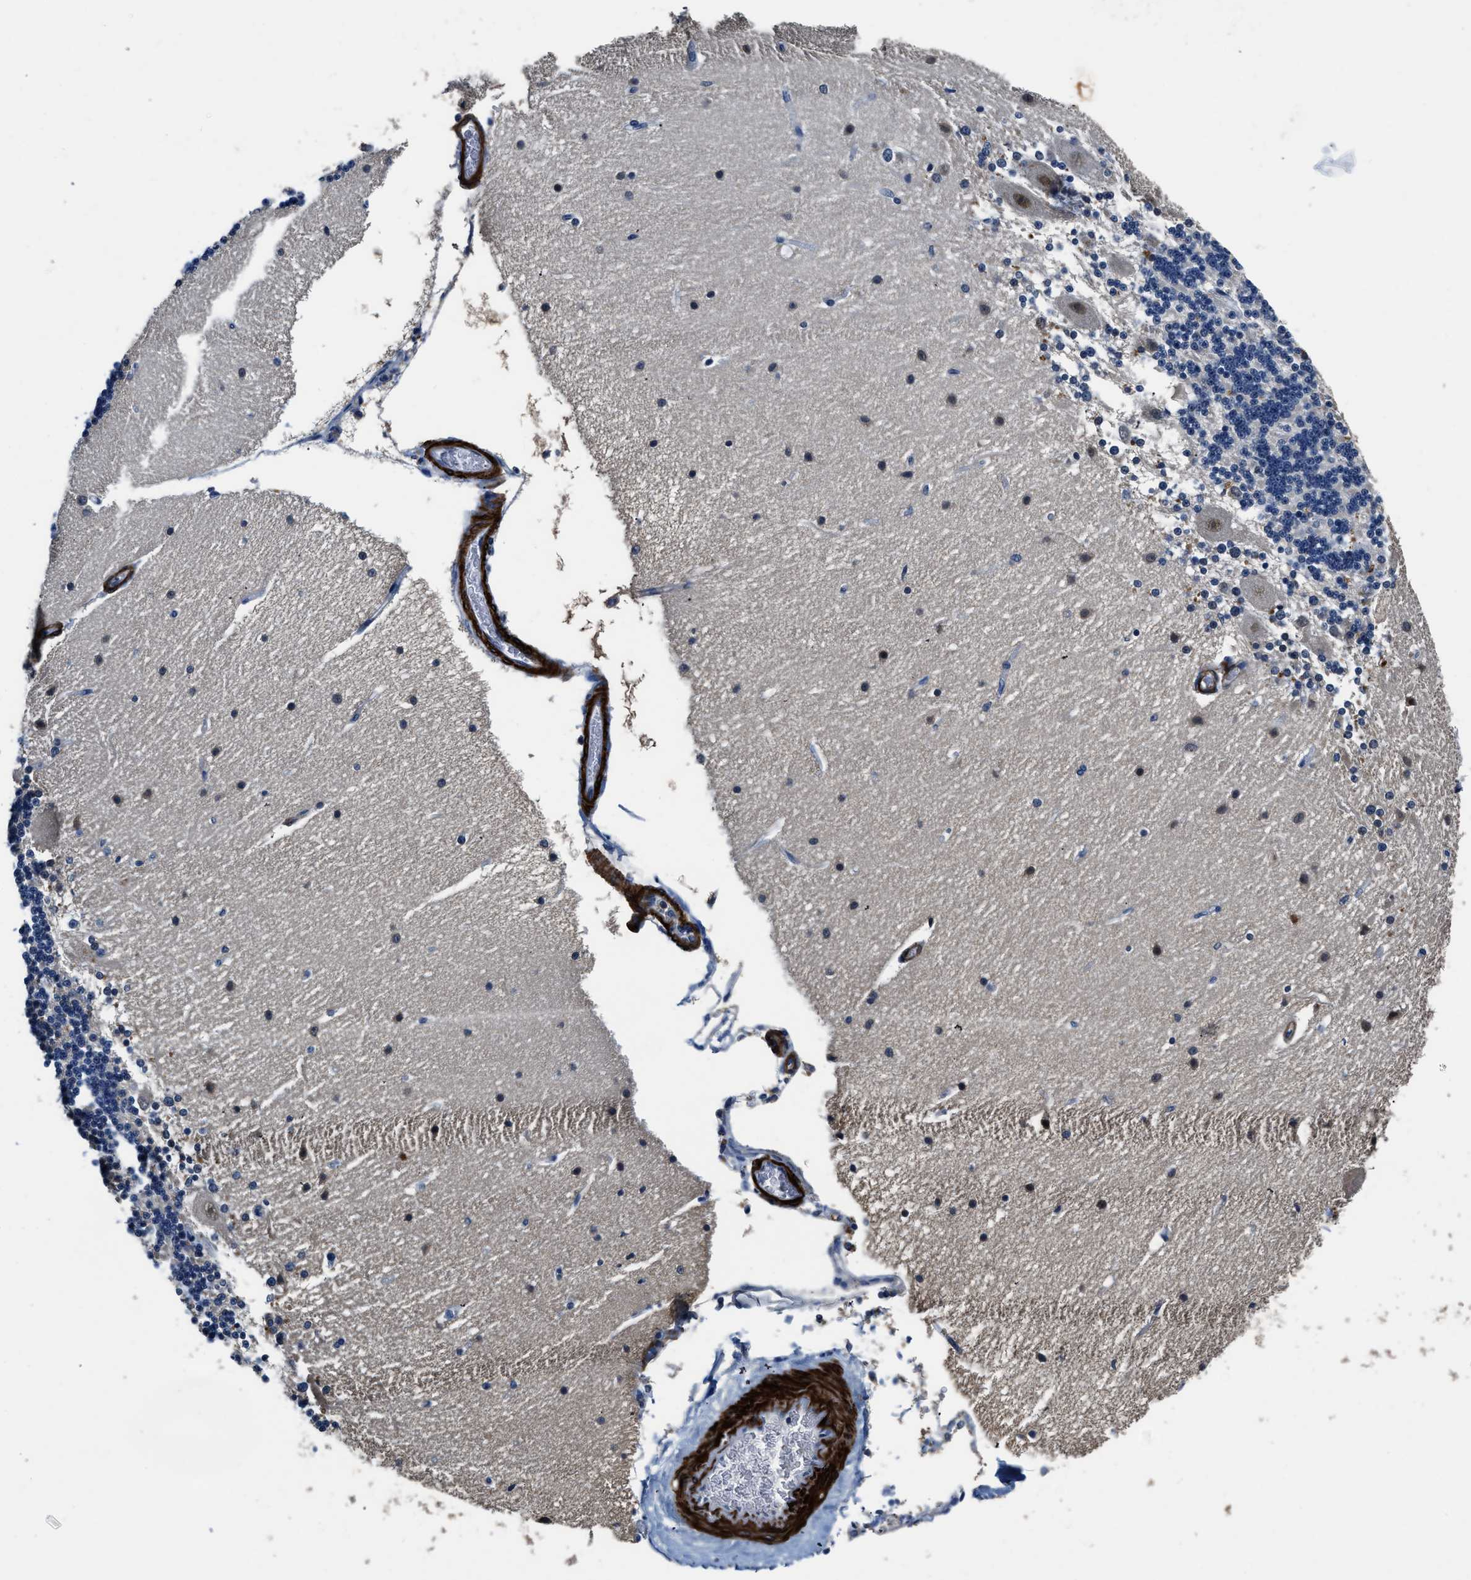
{"staining": {"intensity": "negative", "quantity": "none", "location": "none"}, "tissue": "cerebellum", "cell_type": "Cells in granular layer", "image_type": "normal", "snomed": [{"axis": "morphology", "description": "Normal tissue, NOS"}, {"axis": "topography", "description": "Cerebellum"}], "caption": "High power microscopy photomicrograph of an immunohistochemistry image of unremarkable cerebellum, revealing no significant staining in cells in granular layer.", "gene": "LANCL2", "patient": {"sex": "female", "age": 54}}